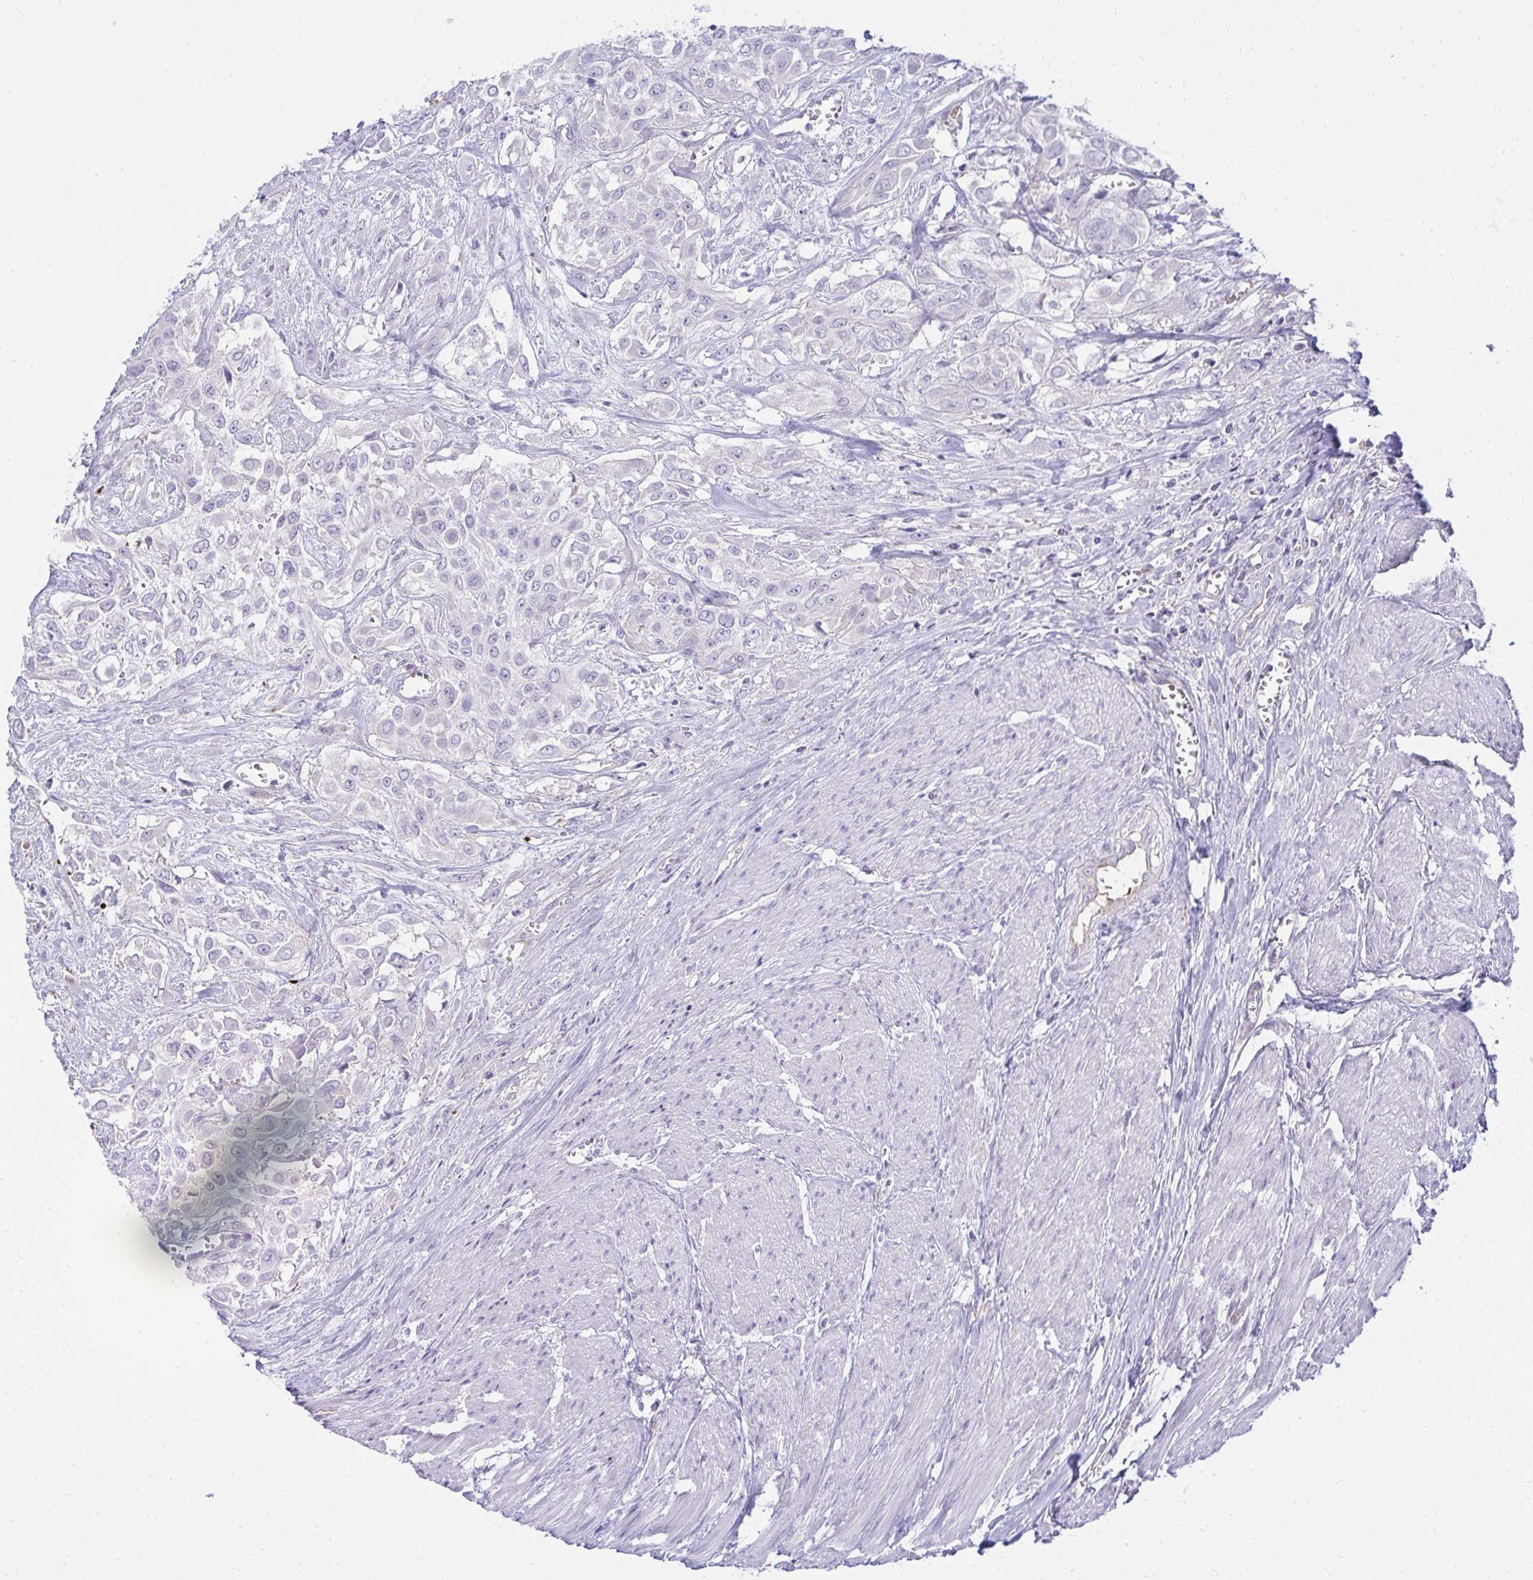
{"staining": {"intensity": "negative", "quantity": "none", "location": "none"}, "tissue": "urothelial cancer", "cell_type": "Tumor cells", "image_type": "cancer", "snomed": [{"axis": "morphology", "description": "Urothelial carcinoma, High grade"}, {"axis": "topography", "description": "Urinary bladder"}], "caption": "There is no significant expression in tumor cells of high-grade urothelial carcinoma.", "gene": "LRRC36", "patient": {"sex": "male", "age": 57}}